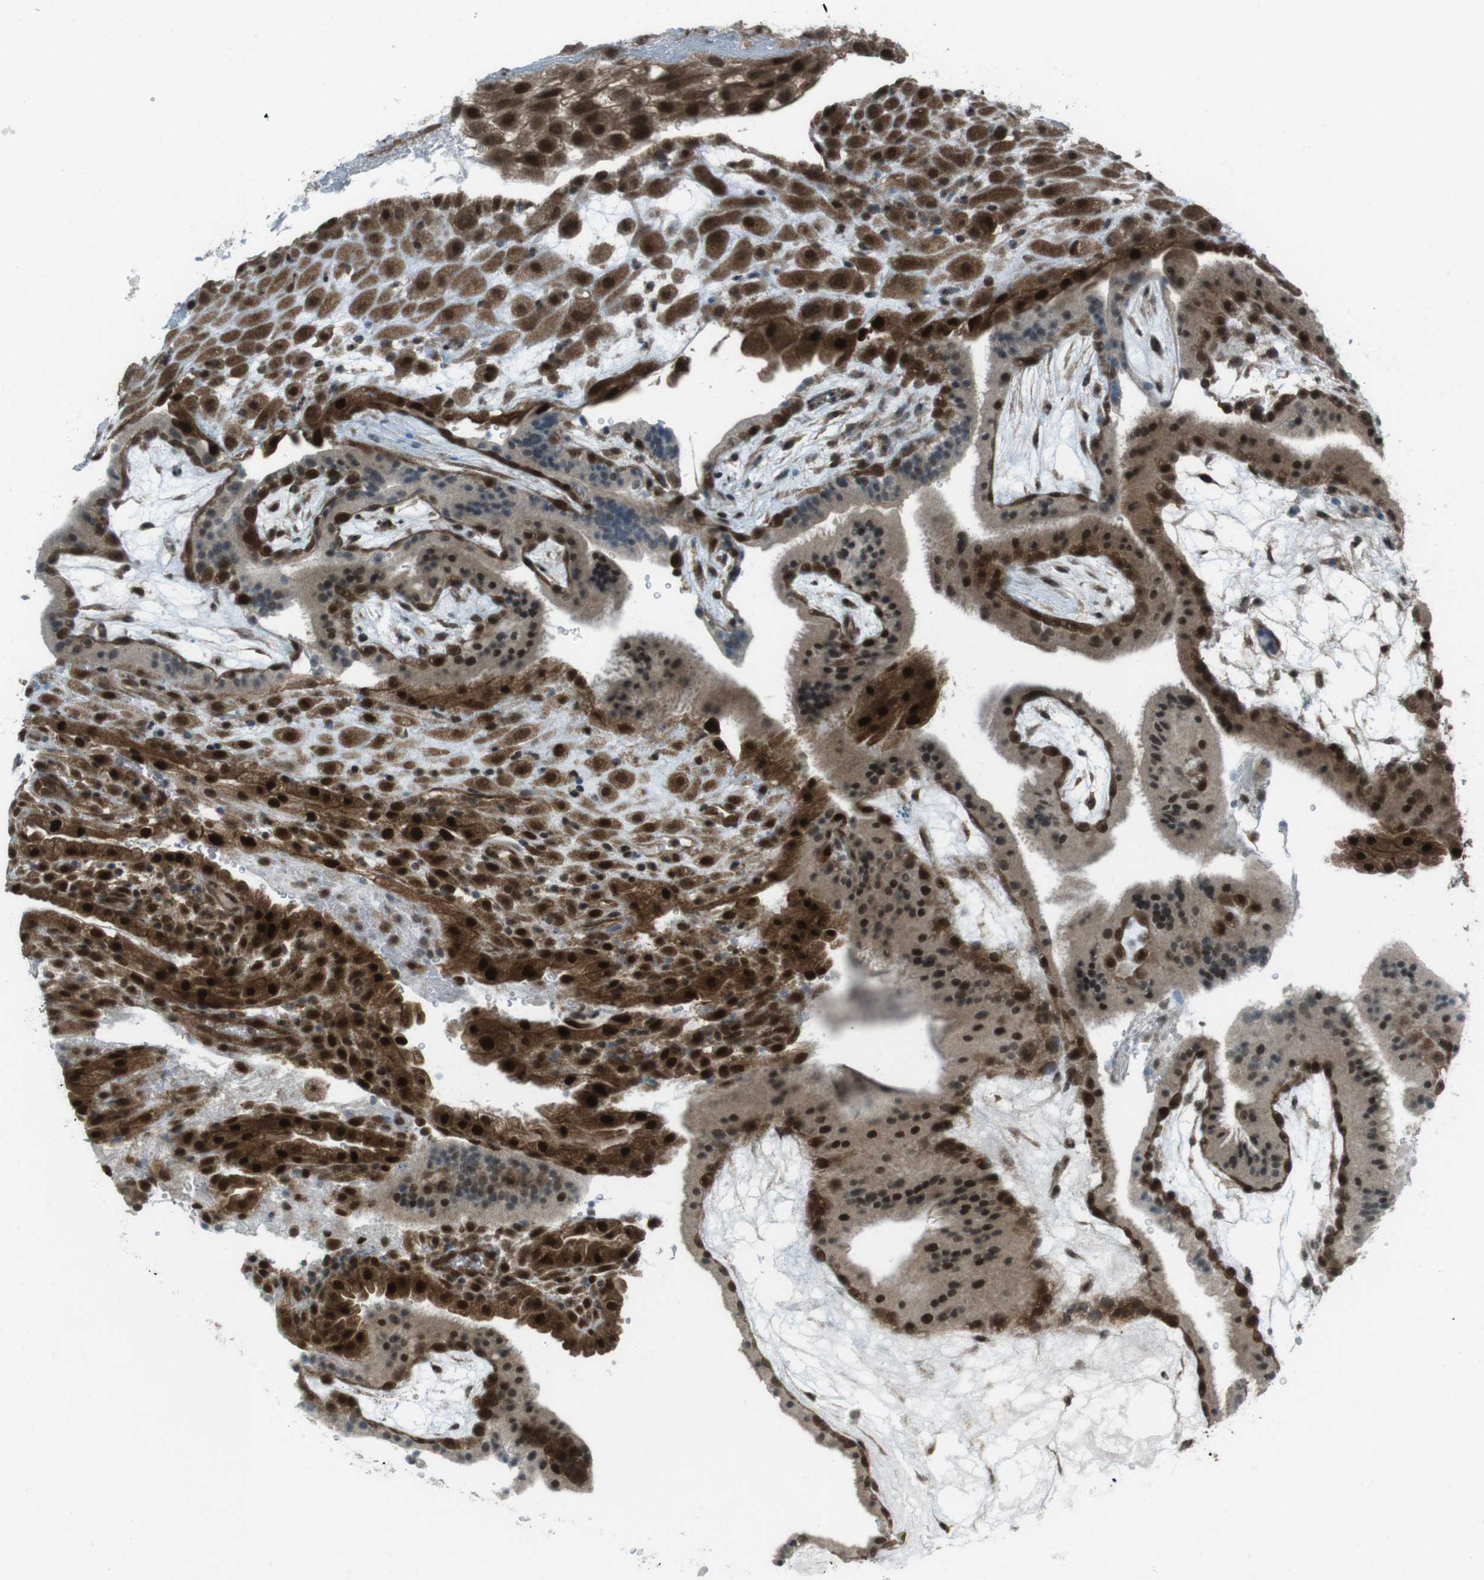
{"staining": {"intensity": "strong", "quantity": ">75%", "location": "cytoplasmic/membranous,nuclear"}, "tissue": "placenta", "cell_type": "Decidual cells", "image_type": "normal", "snomed": [{"axis": "morphology", "description": "Normal tissue, NOS"}, {"axis": "topography", "description": "Placenta"}], "caption": "Immunohistochemistry histopathology image of normal placenta: placenta stained using immunohistochemistry (IHC) demonstrates high levels of strong protein expression localized specifically in the cytoplasmic/membranous,nuclear of decidual cells, appearing as a cytoplasmic/membranous,nuclear brown color.", "gene": "CSNK1D", "patient": {"sex": "female", "age": 19}}